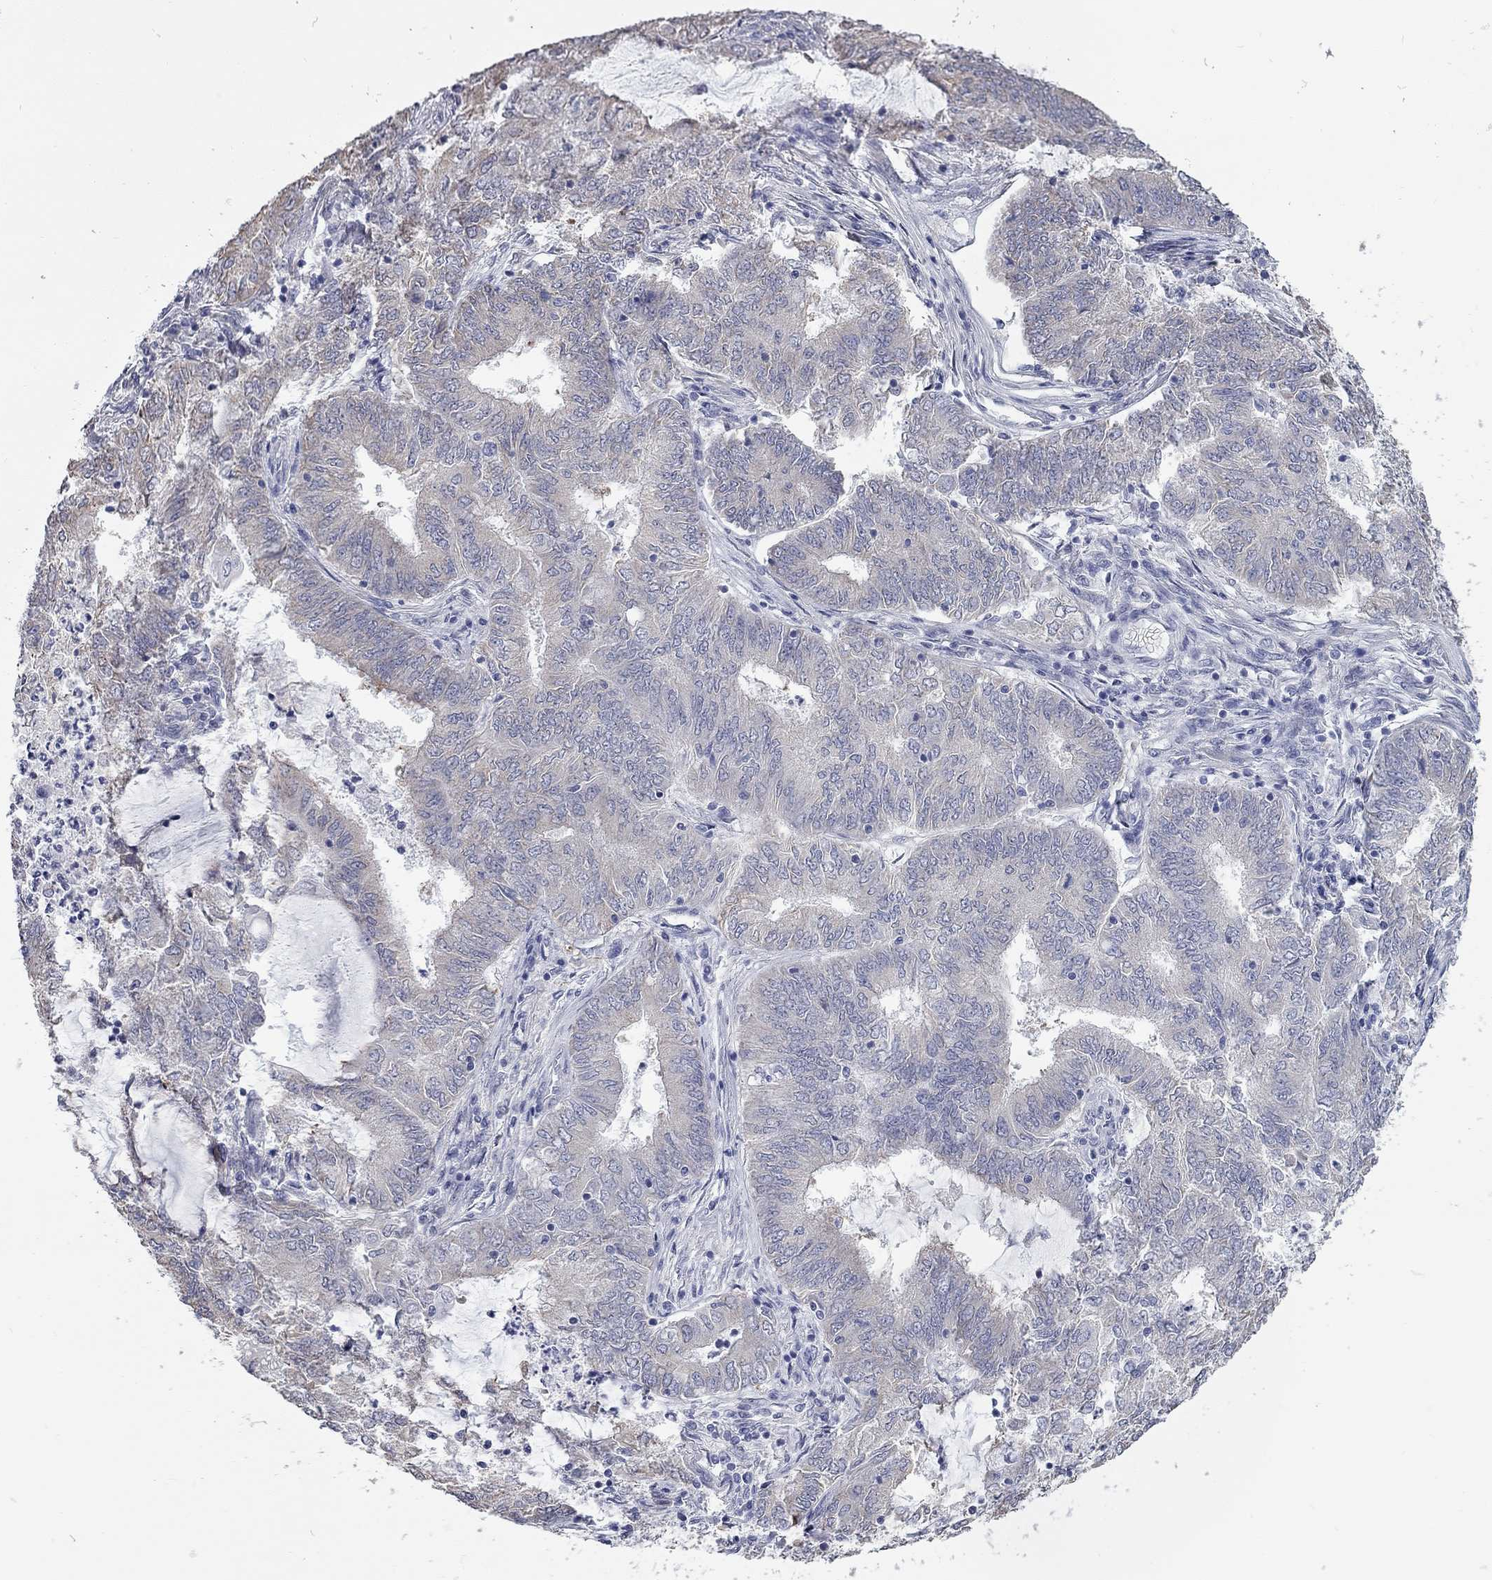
{"staining": {"intensity": "negative", "quantity": "none", "location": "none"}, "tissue": "endometrial cancer", "cell_type": "Tumor cells", "image_type": "cancer", "snomed": [{"axis": "morphology", "description": "Adenocarcinoma, NOS"}, {"axis": "topography", "description": "Endometrium"}], "caption": "A photomicrograph of endometrial cancer (adenocarcinoma) stained for a protein shows no brown staining in tumor cells. (Immunohistochemistry, brightfield microscopy, high magnification).", "gene": "XAGE2", "patient": {"sex": "female", "age": 62}}